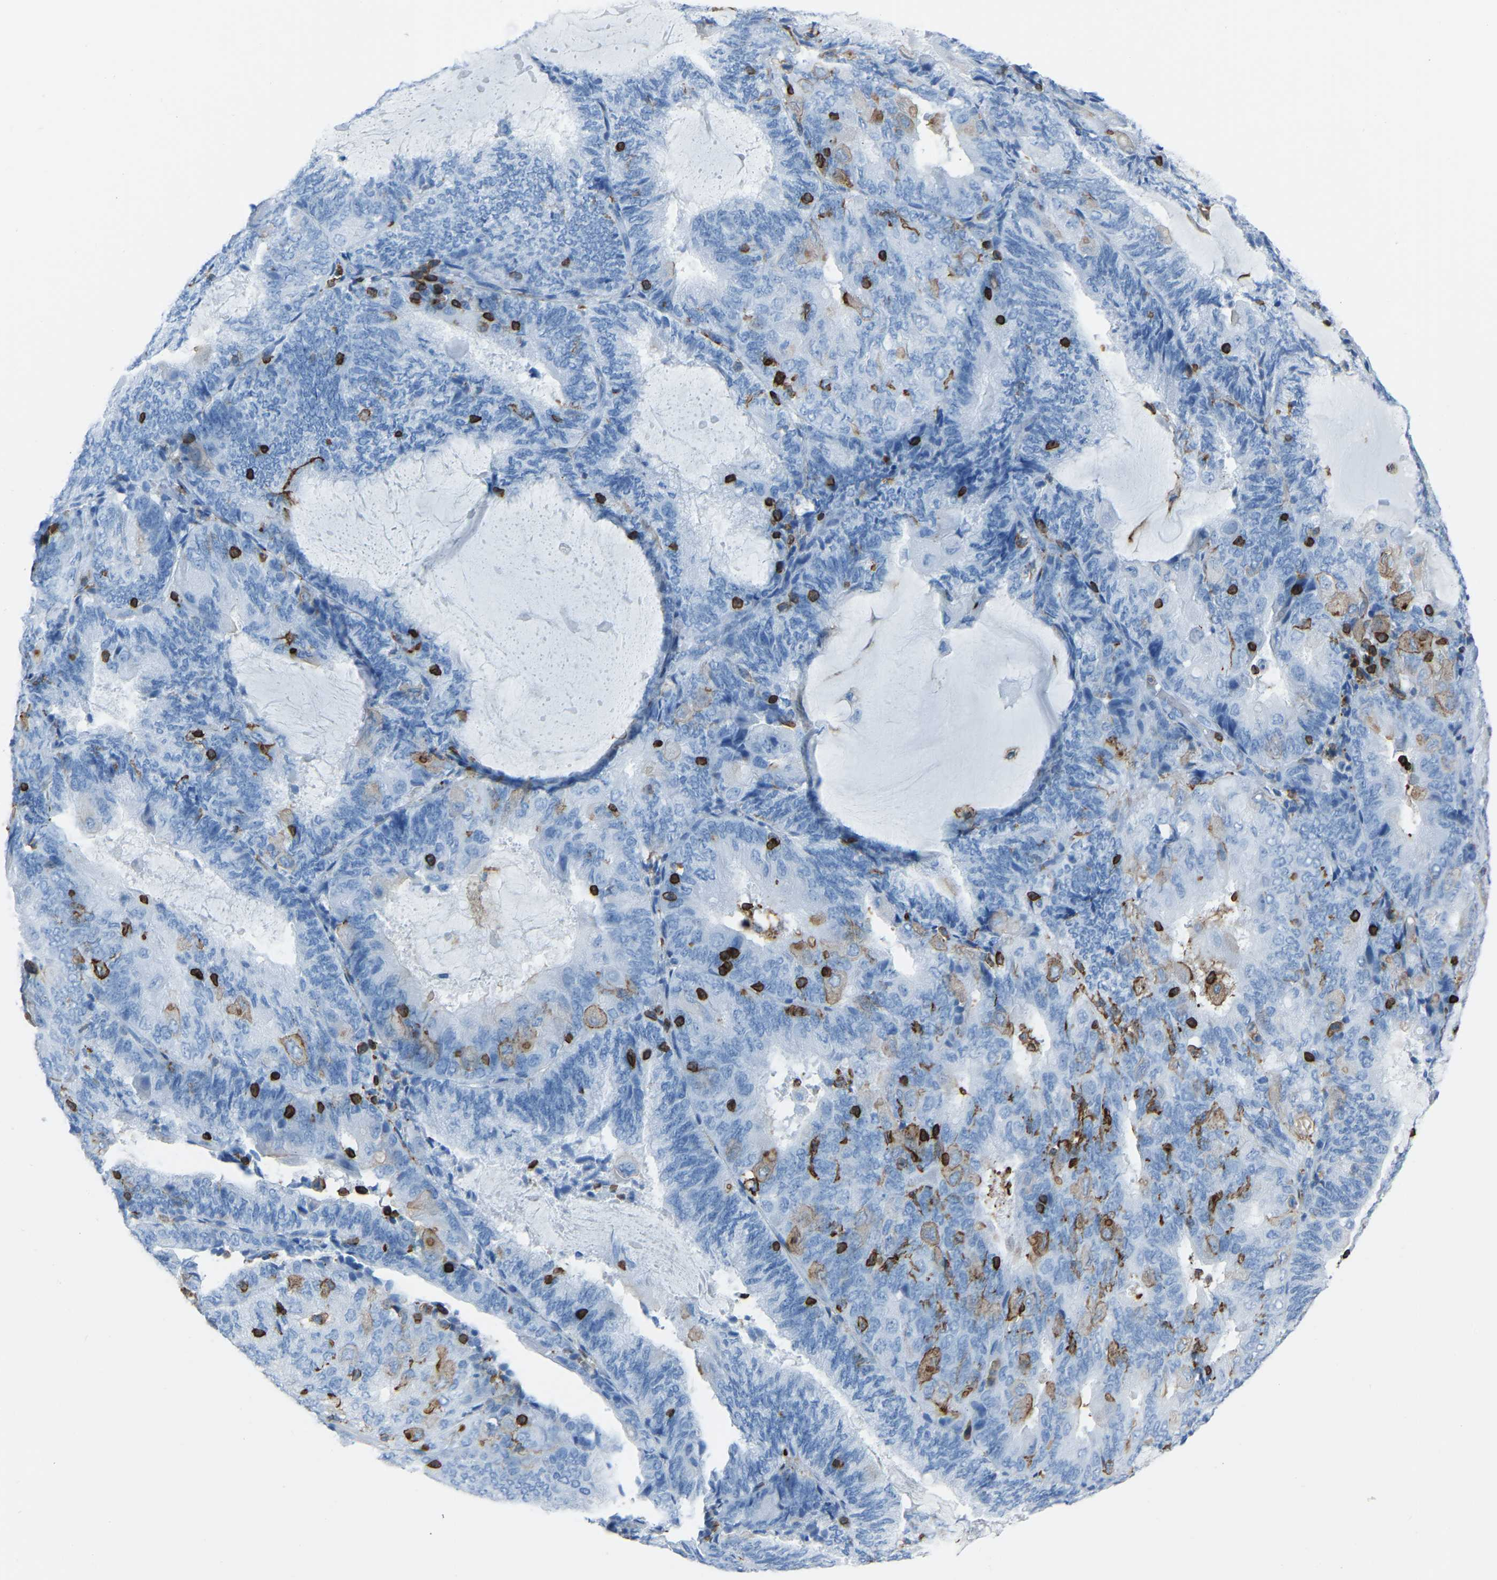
{"staining": {"intensity": "negative", "quantity": "none", "location": "none"}, "tissue": "endometrial cancer", "cell_type": "Tumor cells", "image_type": "cancer", "snomed": [{"axis": "morphology", "description": "Adenocarcinoma, NOS"}, {"axis": "topography", "description": "Endometrium"}], "caption": "This histopathology image is of endometrial cancer (adenocarcinoma) stained with immunohistochemistry to label a protein in brown with the nuclei are counter-stained blue. There is no staining in tumor cells.", "gene": "LSP1", "patient": {"sex": "female", "age": 81}}